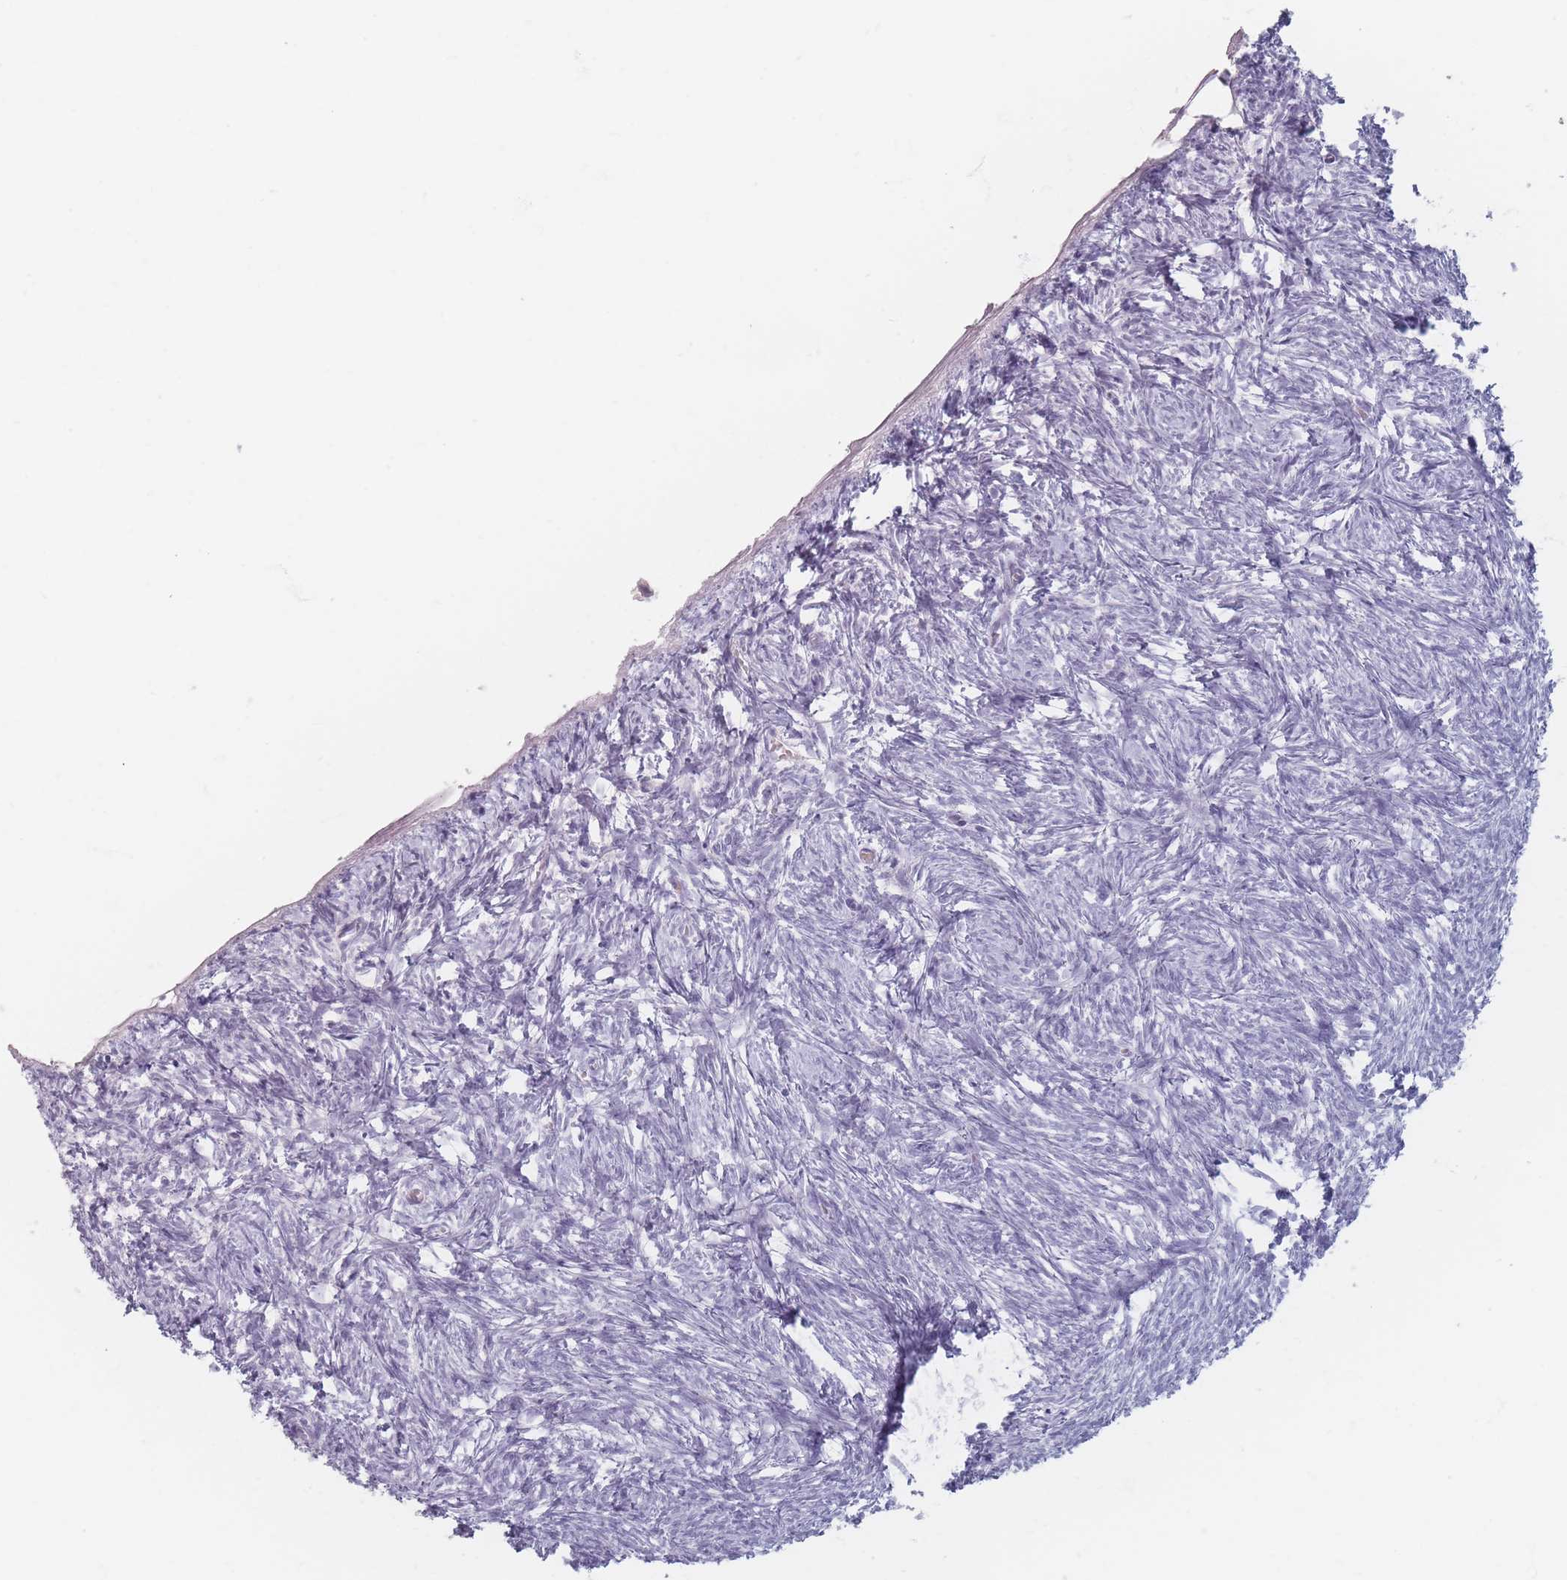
{"staining": {"intensity": "negative", "quantity": "none", "location": "none"}, "tissue": "ovary", "cell_type": "Ovarian stroma cells", "image_type": "normal", "snomed": [{"axis": "morphology", "description": "Normal tissue, NOS"}, {"axis": "topography", "description": "Ovary"}], "caption": "IHC micrograph of normal human ovary stained for a protein (brown), which shows no staining in ovarian stroma cells.", "gene": "HELZ2", "patient": {"sex": "female", "age": 51}}